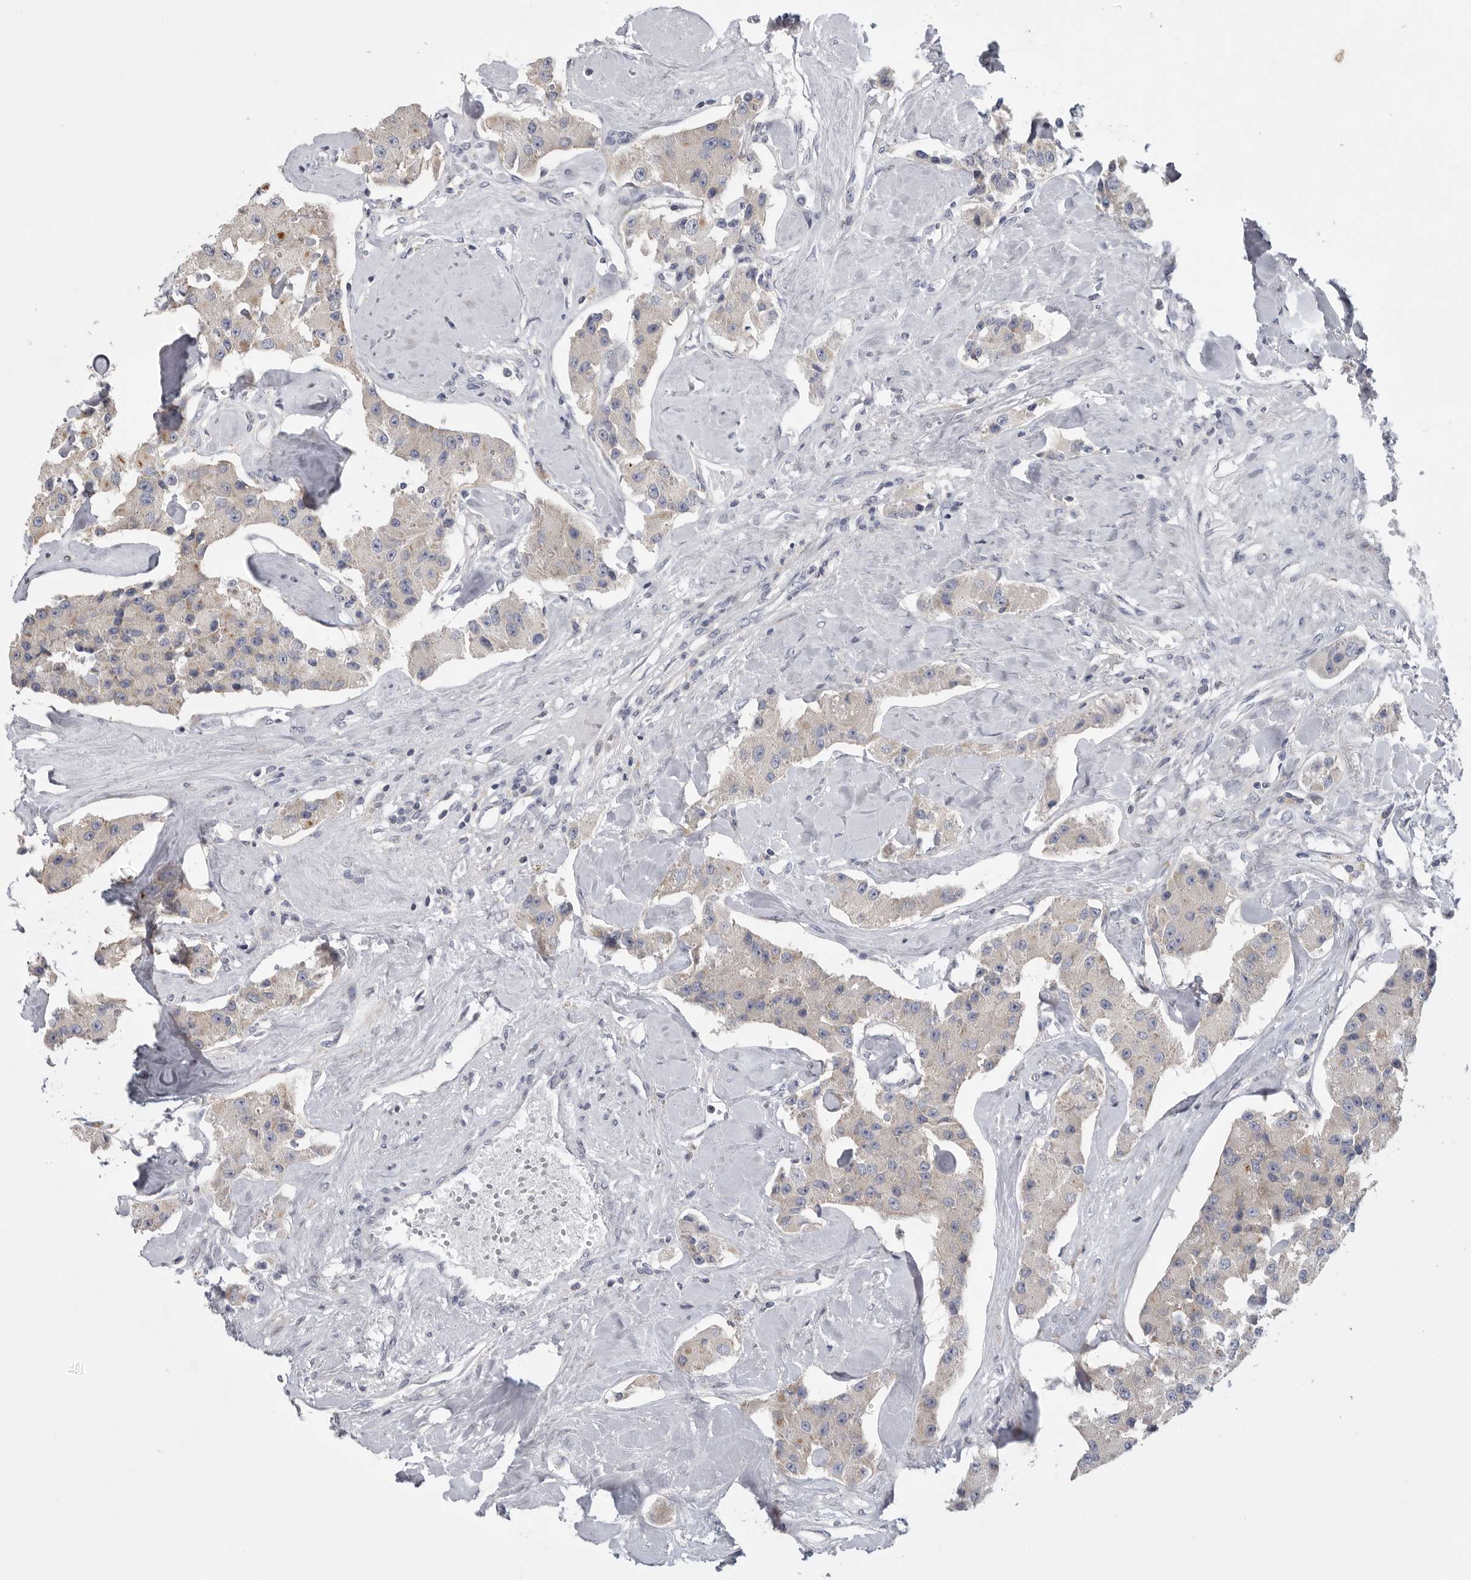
{"staining": {"intensity": "negative", "quantity": "none", "location": "none"}, "tissue": "carcinoid", "cell_type": "Tumor cells", "image_type": "cancer", "snomed": [{"axis": "morphology", "description": "Carcinoid, malignant, NOS"}, {"axis": "topography", "description": "Pancreas"}], "caption": "An immunohistochemistry histopathology image of carcinoid (malignant) is shown. There is no staining in tumor cells of carcinoid (malignant).", "gene": "USP24", "patient": {"sex": "male", "age": 41}}